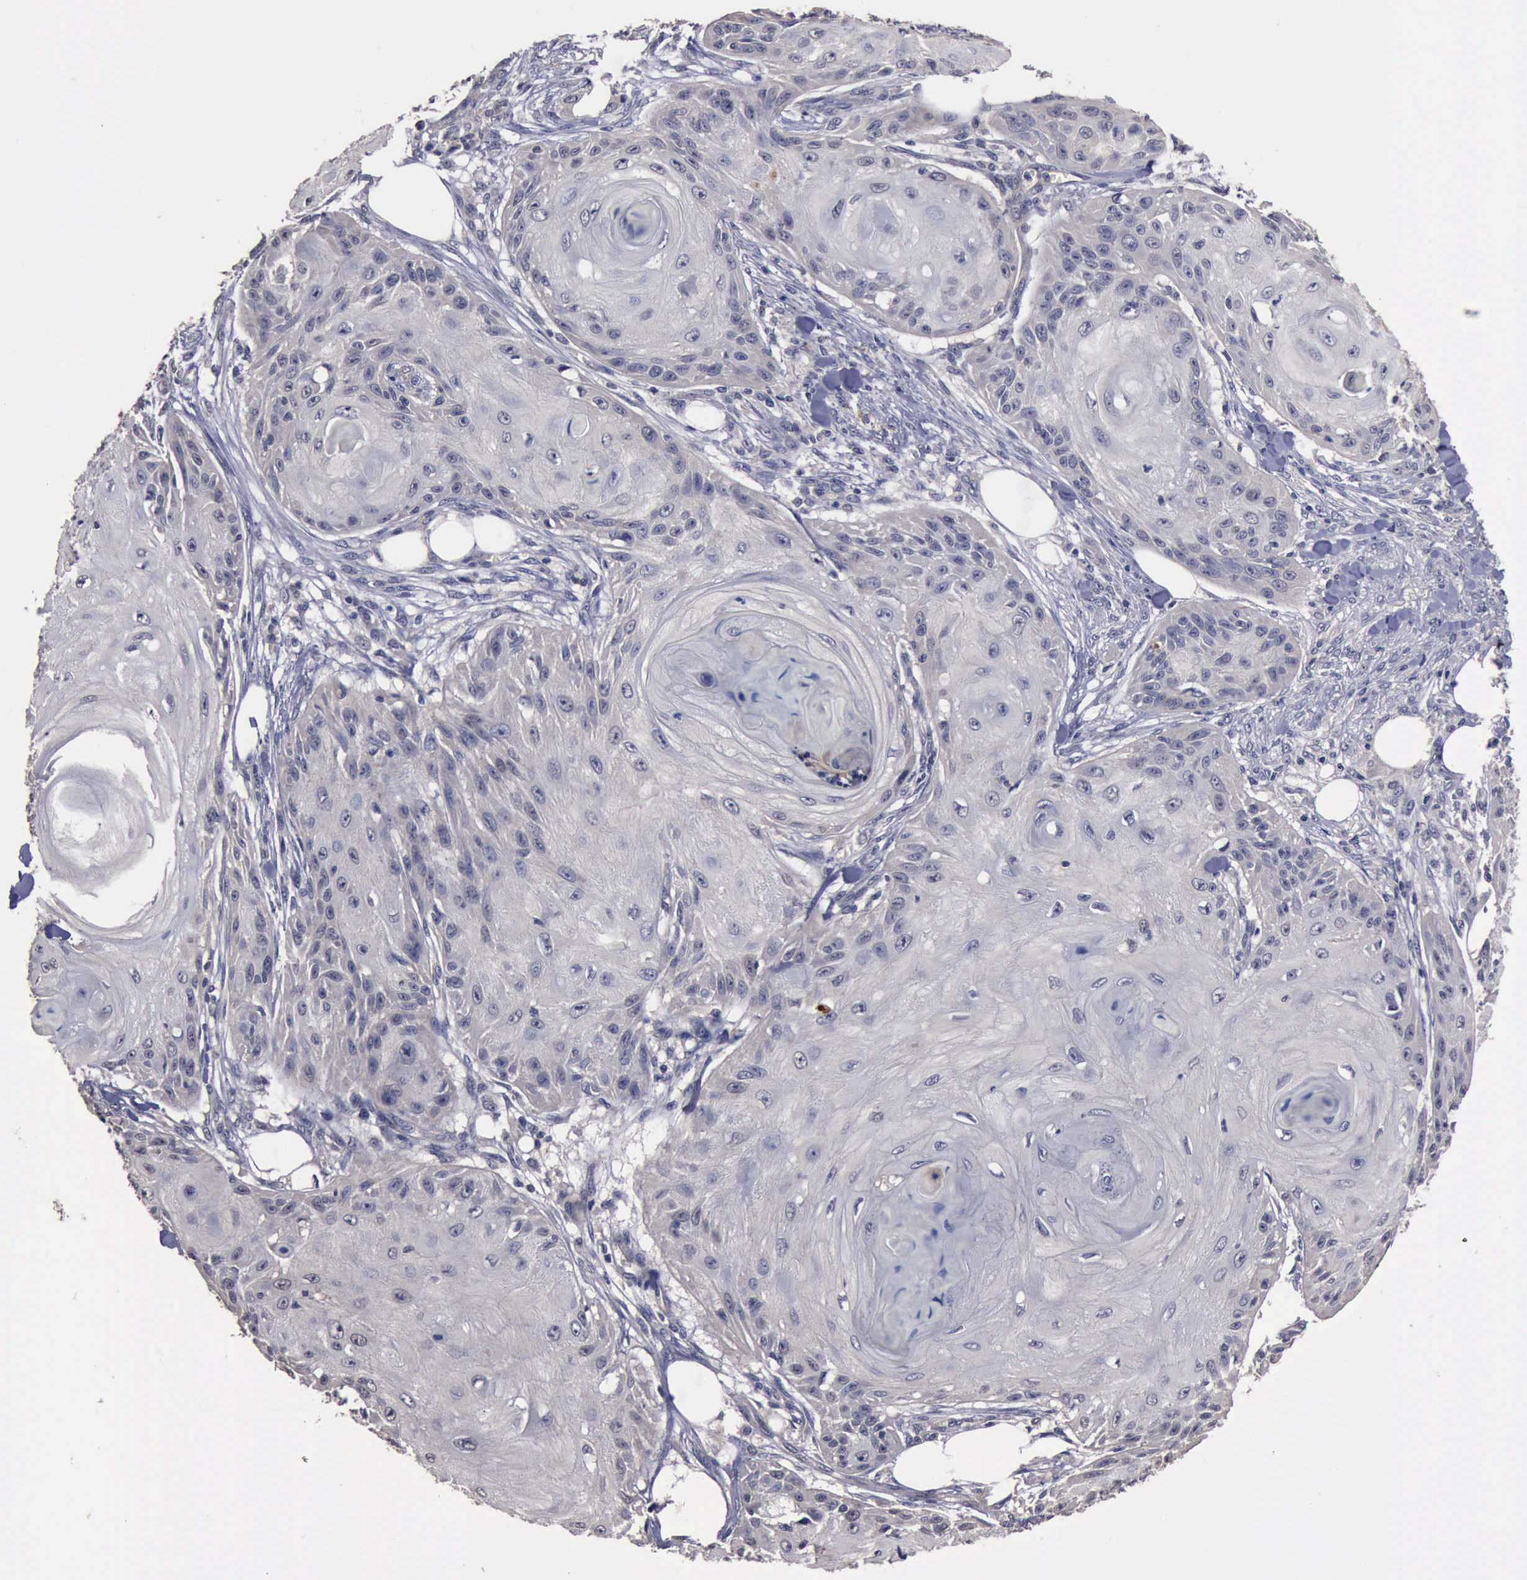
{"staining": {"intensity": "negative", "quantity": "none", "location": "none"}, "tissue": "skin cancer", "cell_type": "Tumor cells", "image_type": "cancer", "snomed": [{"axis": "morphology", "description": "Squamous cell carcinoma, NOS"}, {"axis": "topography", "description": "Skin"}], "caption": "Tumor cells are negative for brown protein staining in skin cancer (squamous cell carcinoma).", "gene": "CRKL", "patient": {"sex": "female", "age": 88}}